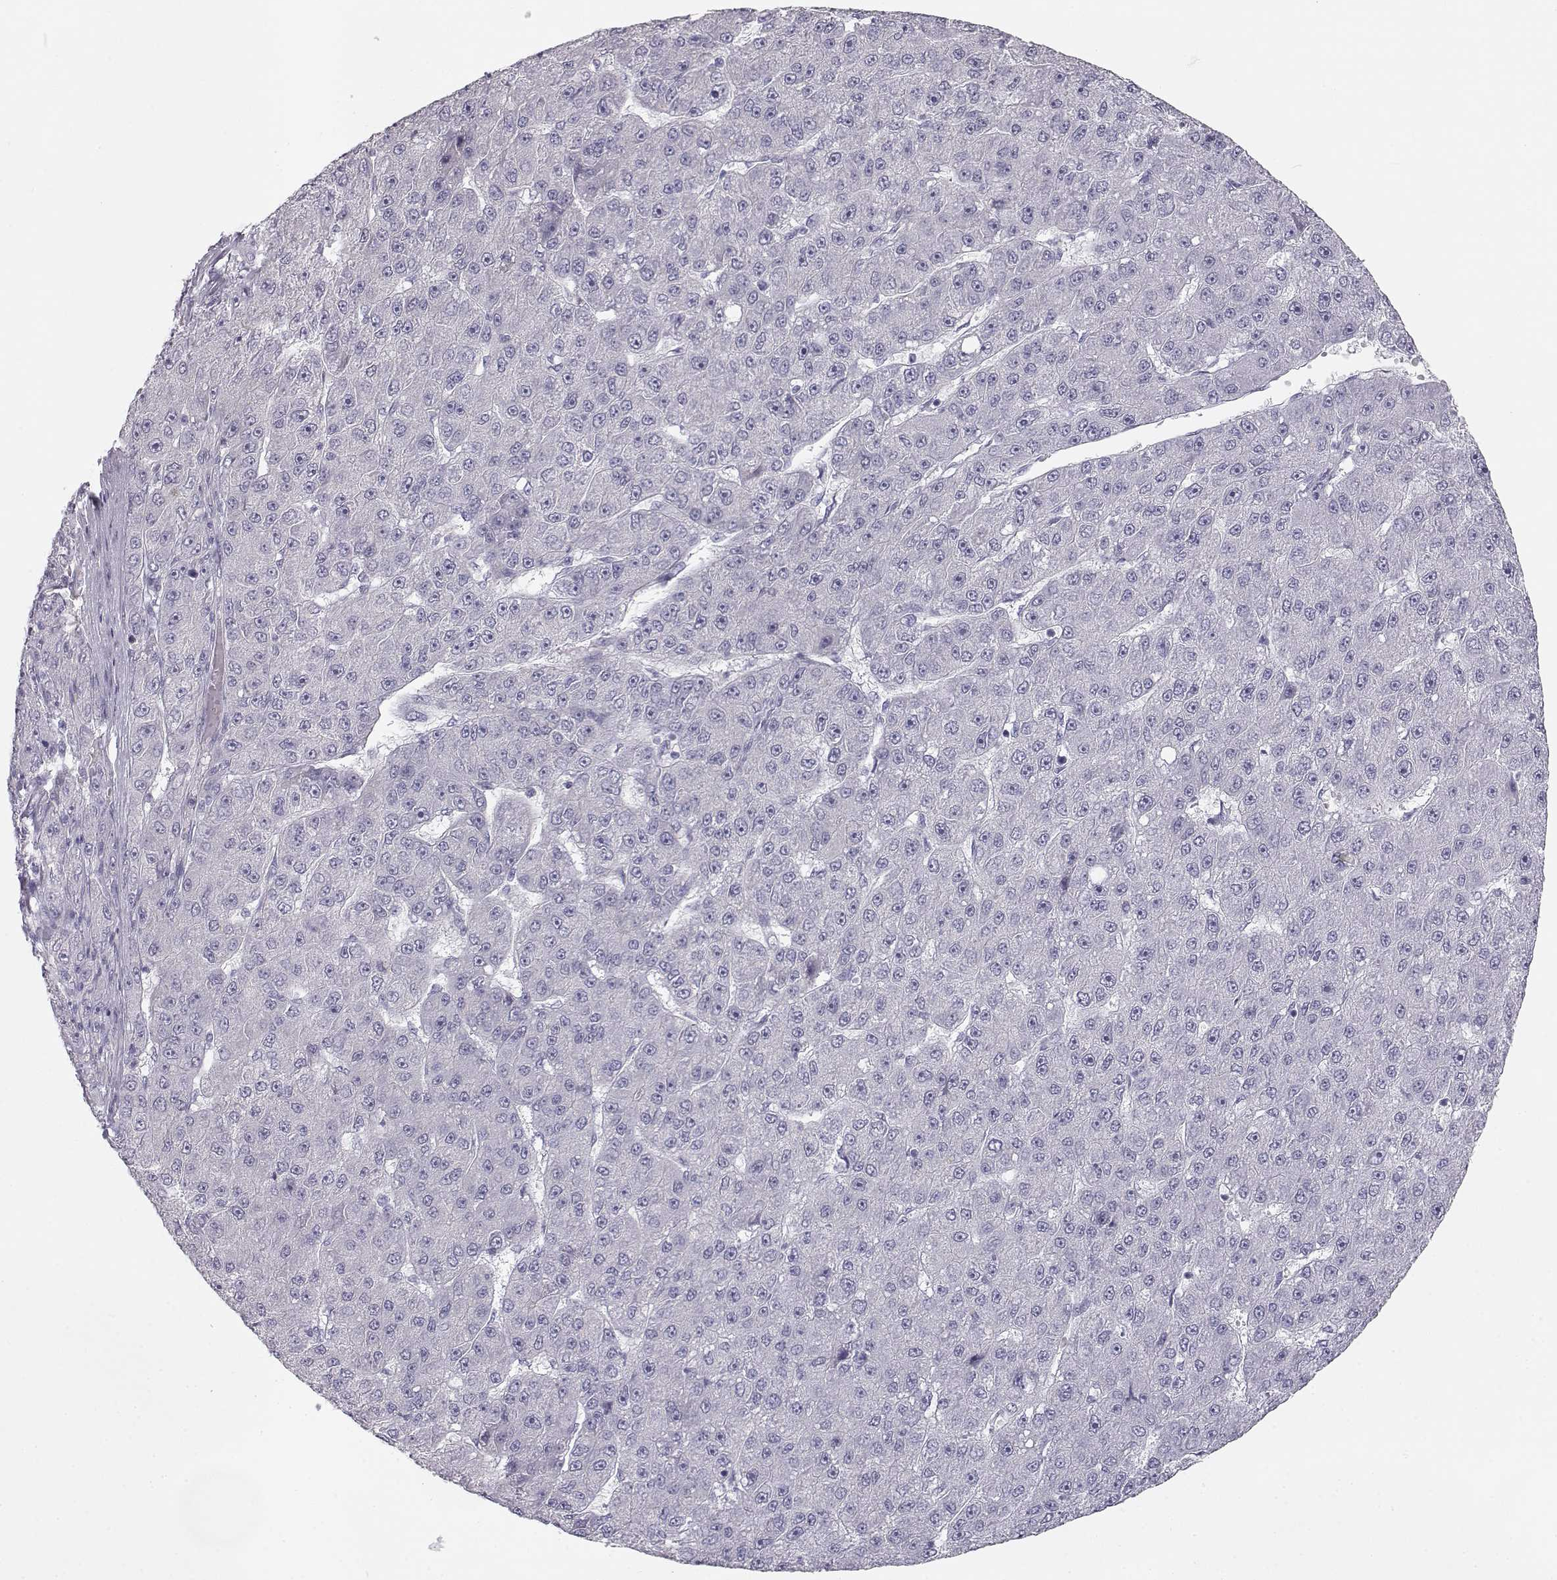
{"staining": {"intensity": "negative", "quantity": "none", "location": "none"}, "tissue": "liver cancer", "cell_type": "Tumor cells", "image_type": "cancer", "snomed": [{"axis": "morphology", "description": "Carcinoma, Hepatocellular, NOS"}, {"axis": "topography", "description": "Liver"}], "caption": "An immunohistochemistry image of liver cancer is shown. There is no staining in tumor cells of liver cancer.", "gene": "MYCBPAP", "patient": {"sex": "male", "age": 67}}